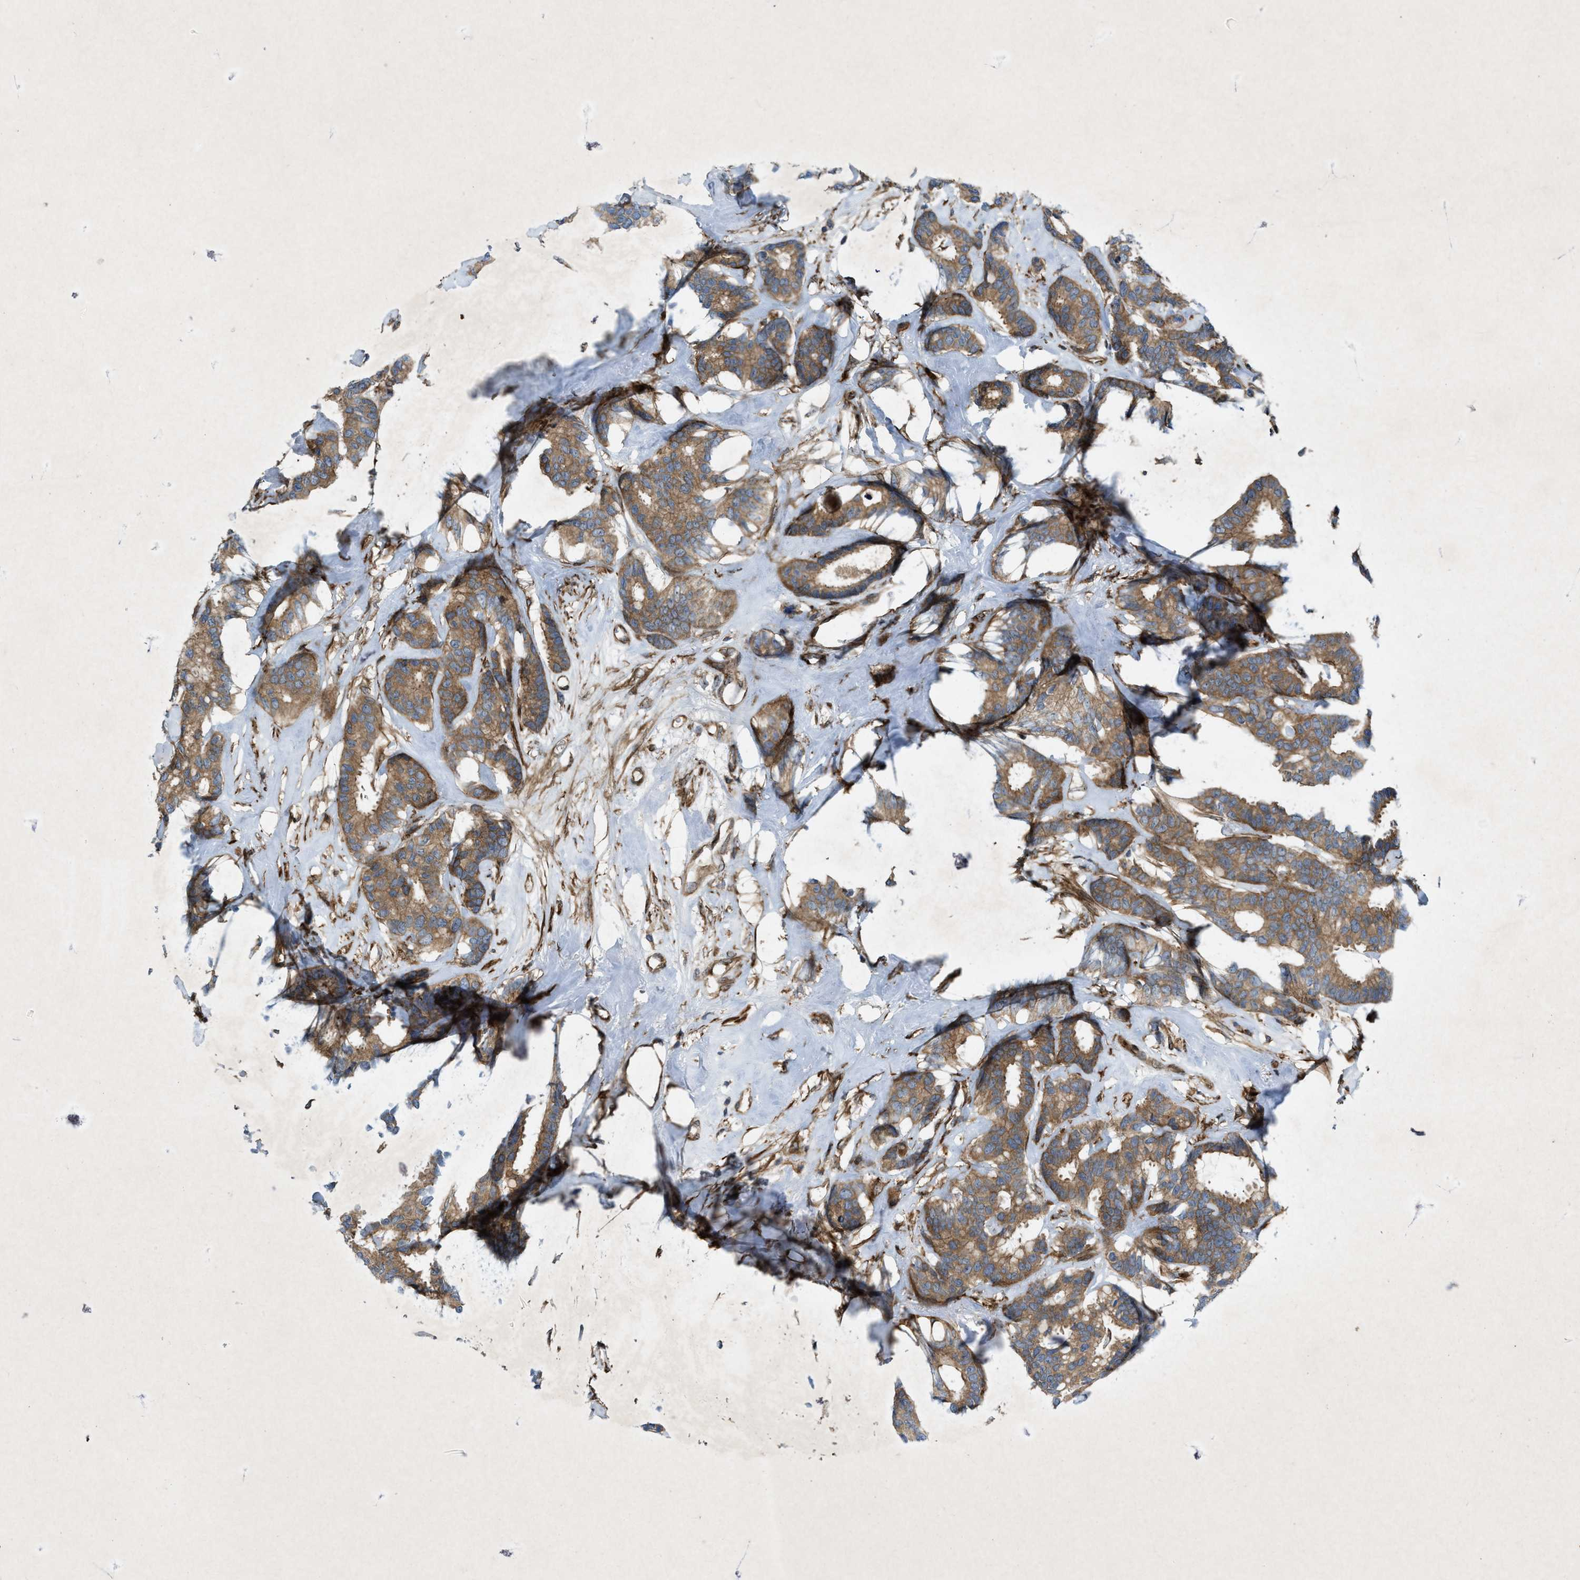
{"staining": {"intensity": "moderate", "quantity": ">75%", "location": "cytoplasmic/membranous"}, "tissue": "breast cancer", "cell_type": "Tumor cells", "image_type": "cancer", "snomed": [{"axis": "morphology", "description": "Duct carcinoma"}, {"axis": "topography", "description": "Breast"}], "caption": "Immunohistochemistry (IHC) of breast cancer (invasive ductal carcinoma) reveals medium levels of moderate cytoplasmic/membranous expression in approximately >75% of tumor cells. Immunohistochemistry (IHC) stains the protein in brown and the nuclei are stained blue.", "gene": "URGCP", "patient": {"sex": "female", "age": 87}}